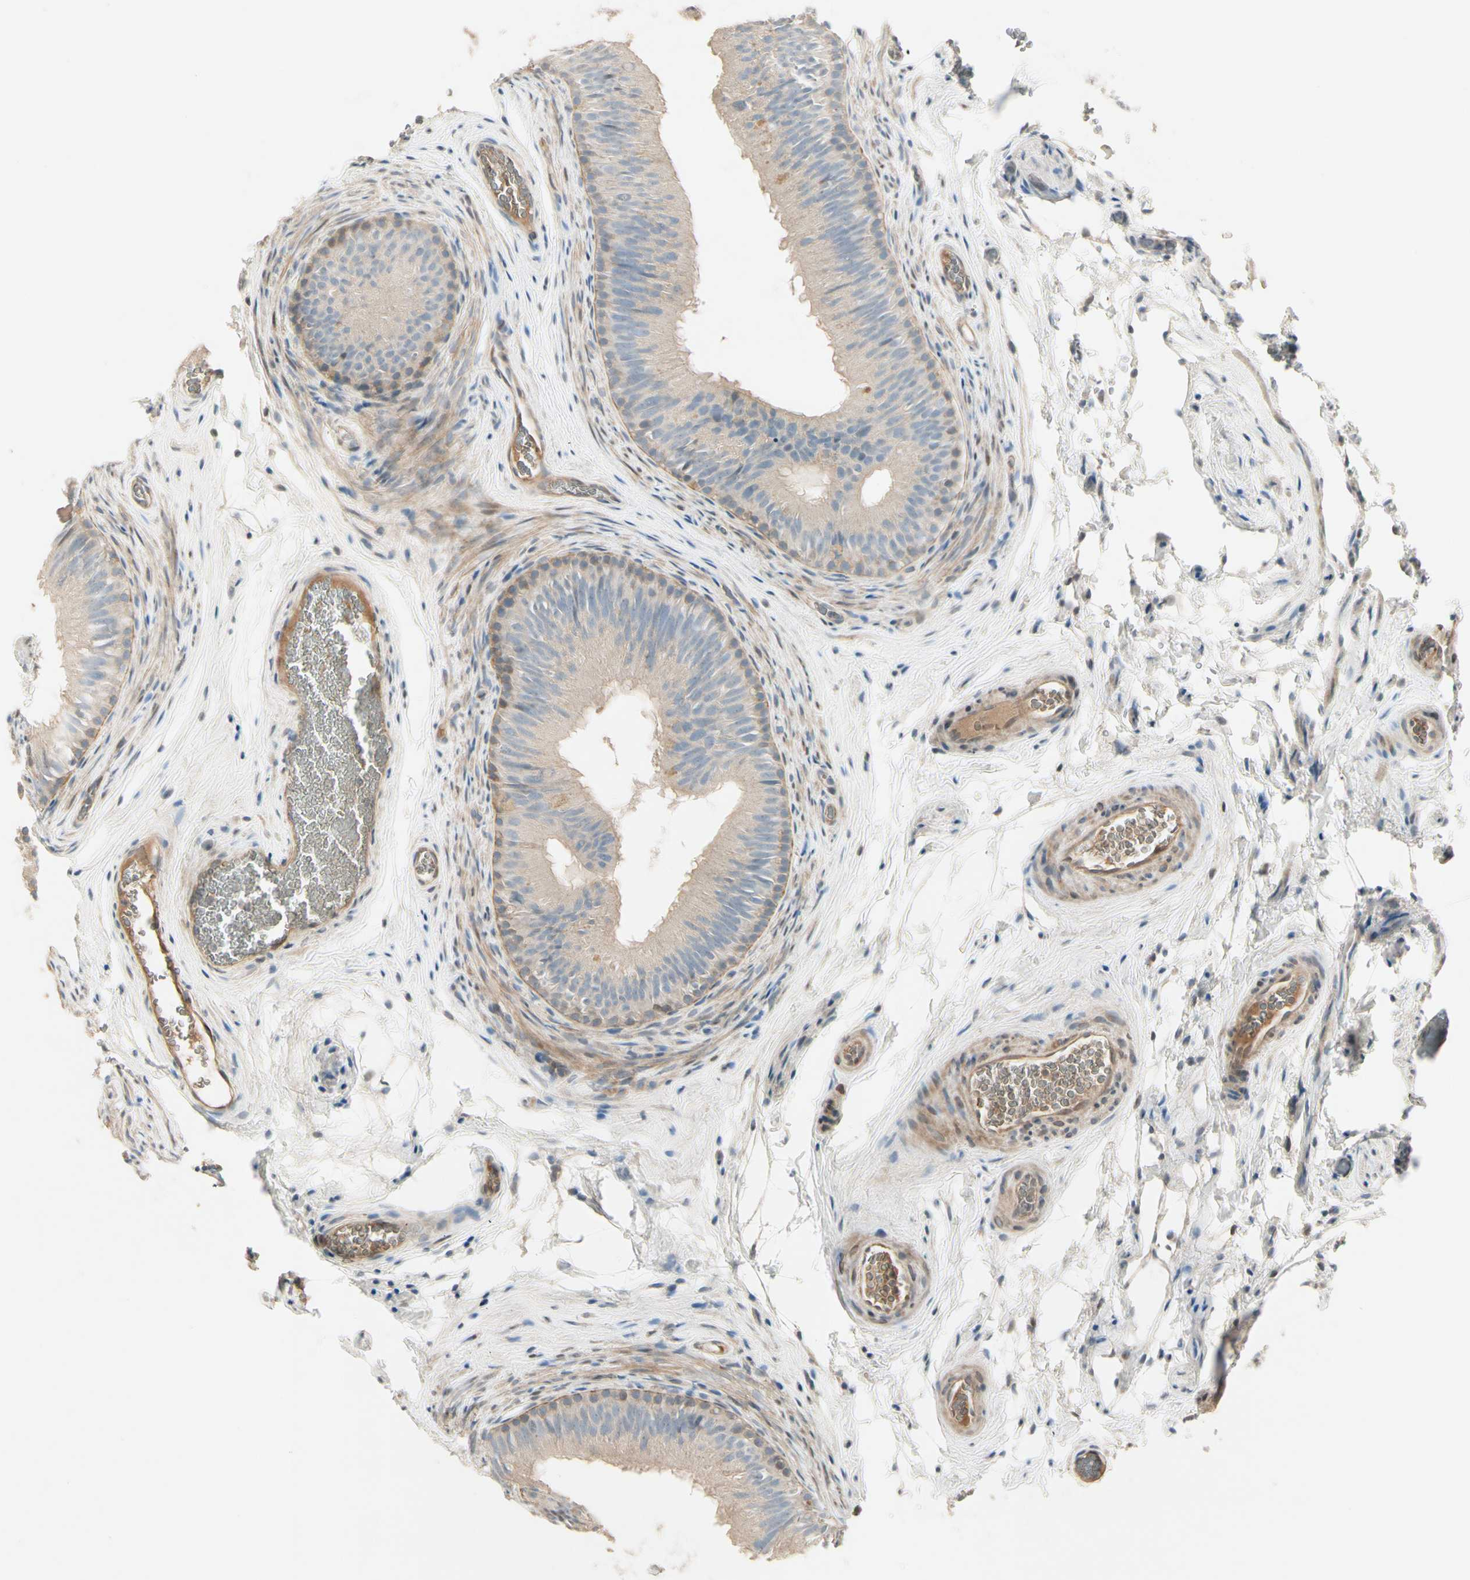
{"staining": {"intensity": "moderate", "quantity": ">75%", "location": "cytoplasmic/membranous"}, "tissue": "epididymis", "cell_type": "Glandular cells", "image_type": "normal", "snomed": [{"axis": "morphology", "description": "Normal tissue, NOS"}, {"axis": "topography", "description": "Epididymis"}], "caption": "Immunohistochemistry (IHC) of normal human epididymis reveals medium levels of moderate cytoplasmic/membranous expression in approximately >75% of glandular cells. Using DAB (3,3'-diaminobenzidine) (brown) and hematoxylin (blue) stains, captured at high magnification using brightfield microscopy.", "gene": "PPP3CB", "patient": {"sex": "male", "age": 36}}